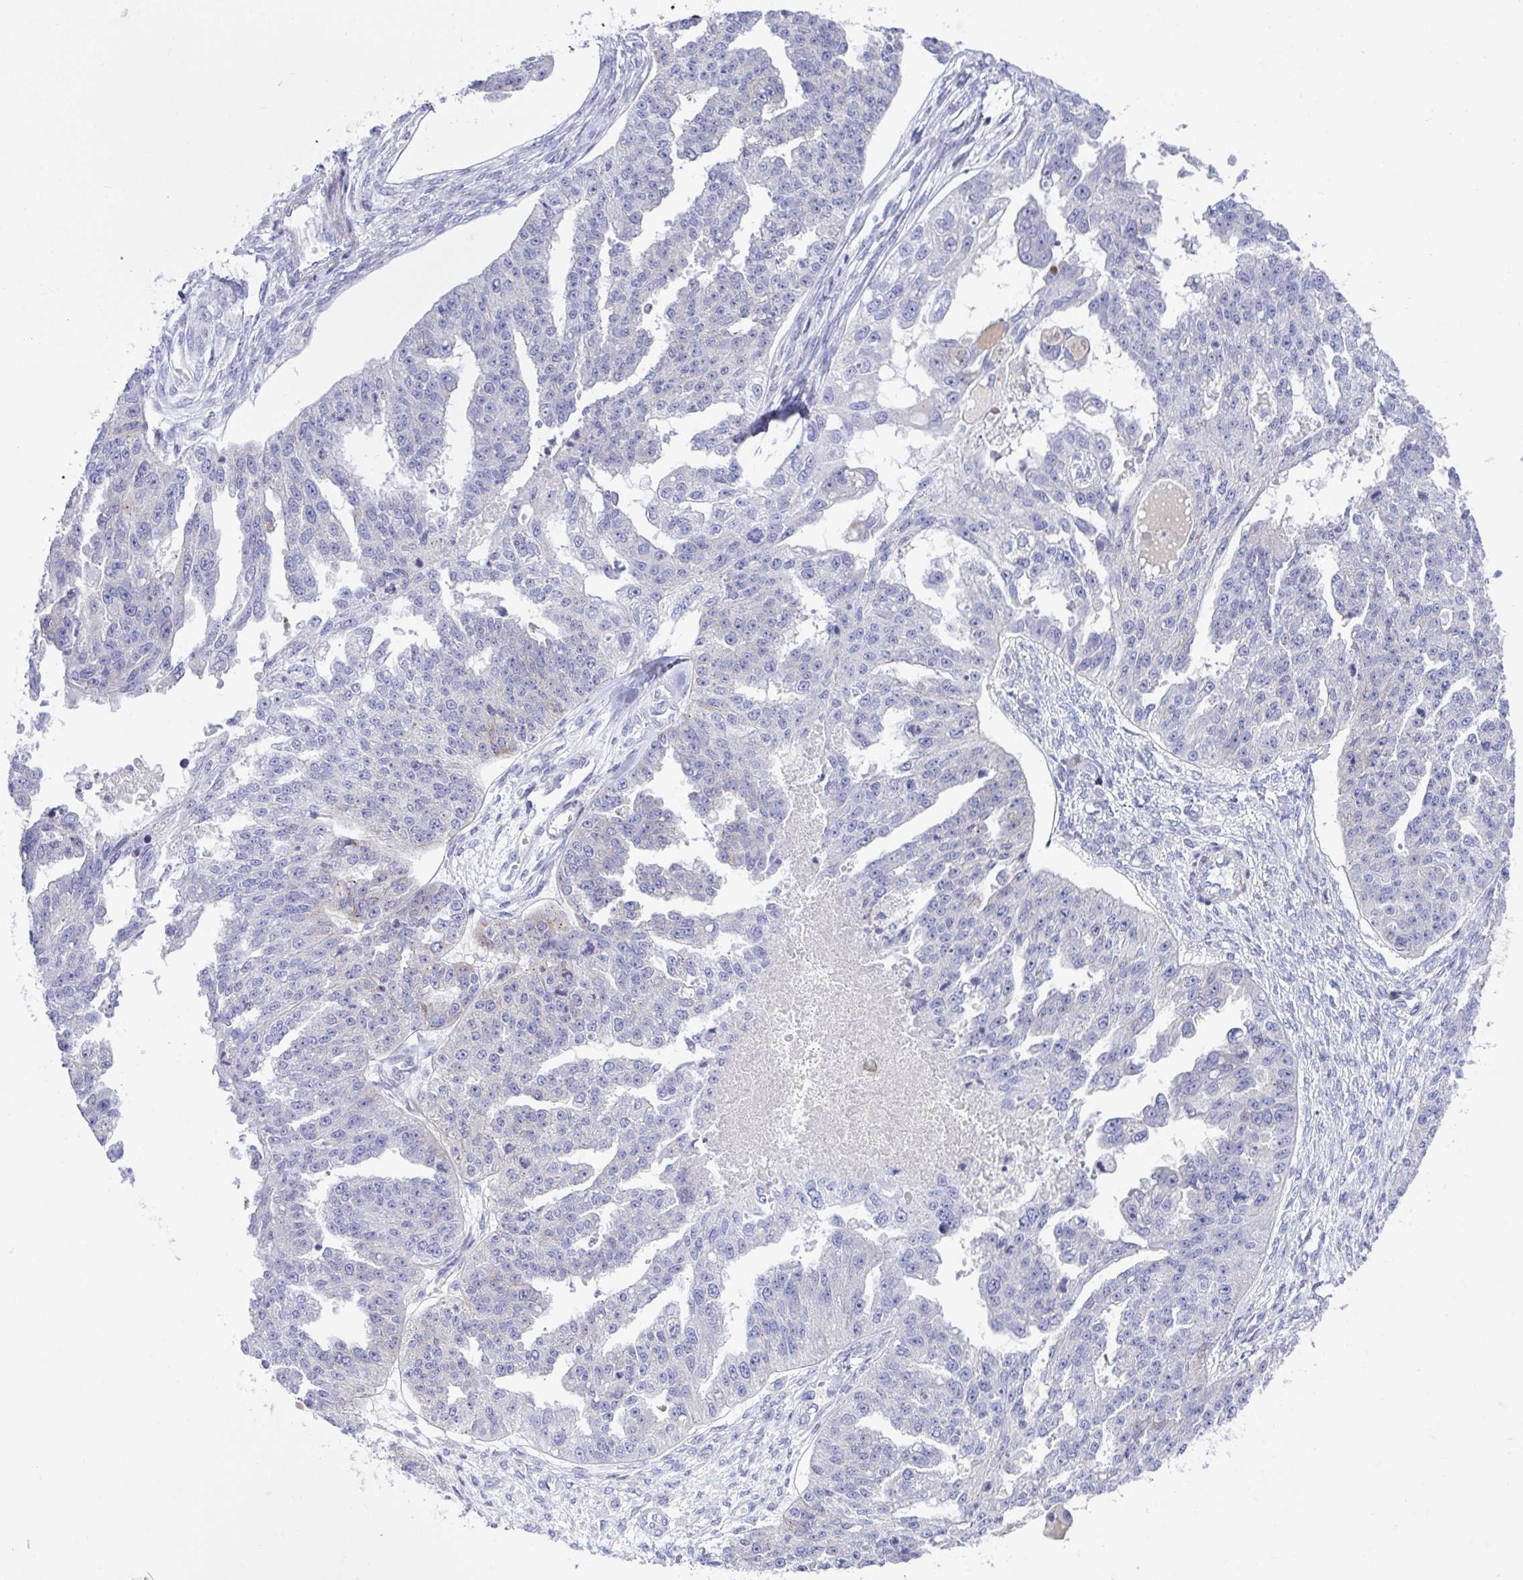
{"staining": {"intensity": "negative", "quantity": "none", "location": "none"}, "tissue": "ovarian cancer", "cell_type": "Tumor cells", "image_type": "cancer", "snomed": [{"axis": "morphology", "description": "Cystadenocarcinoma, serous, NOS"}, {"axis": "topography", "description": "Ovary"}], "caption": "A histopathology image of ovarian cancer (serous cystadenocarcinoma) stained for a protein shows no brown staining in tumor cells.", "gene": "ZNF713", "patient": {"sex": "female", "age": 58}}